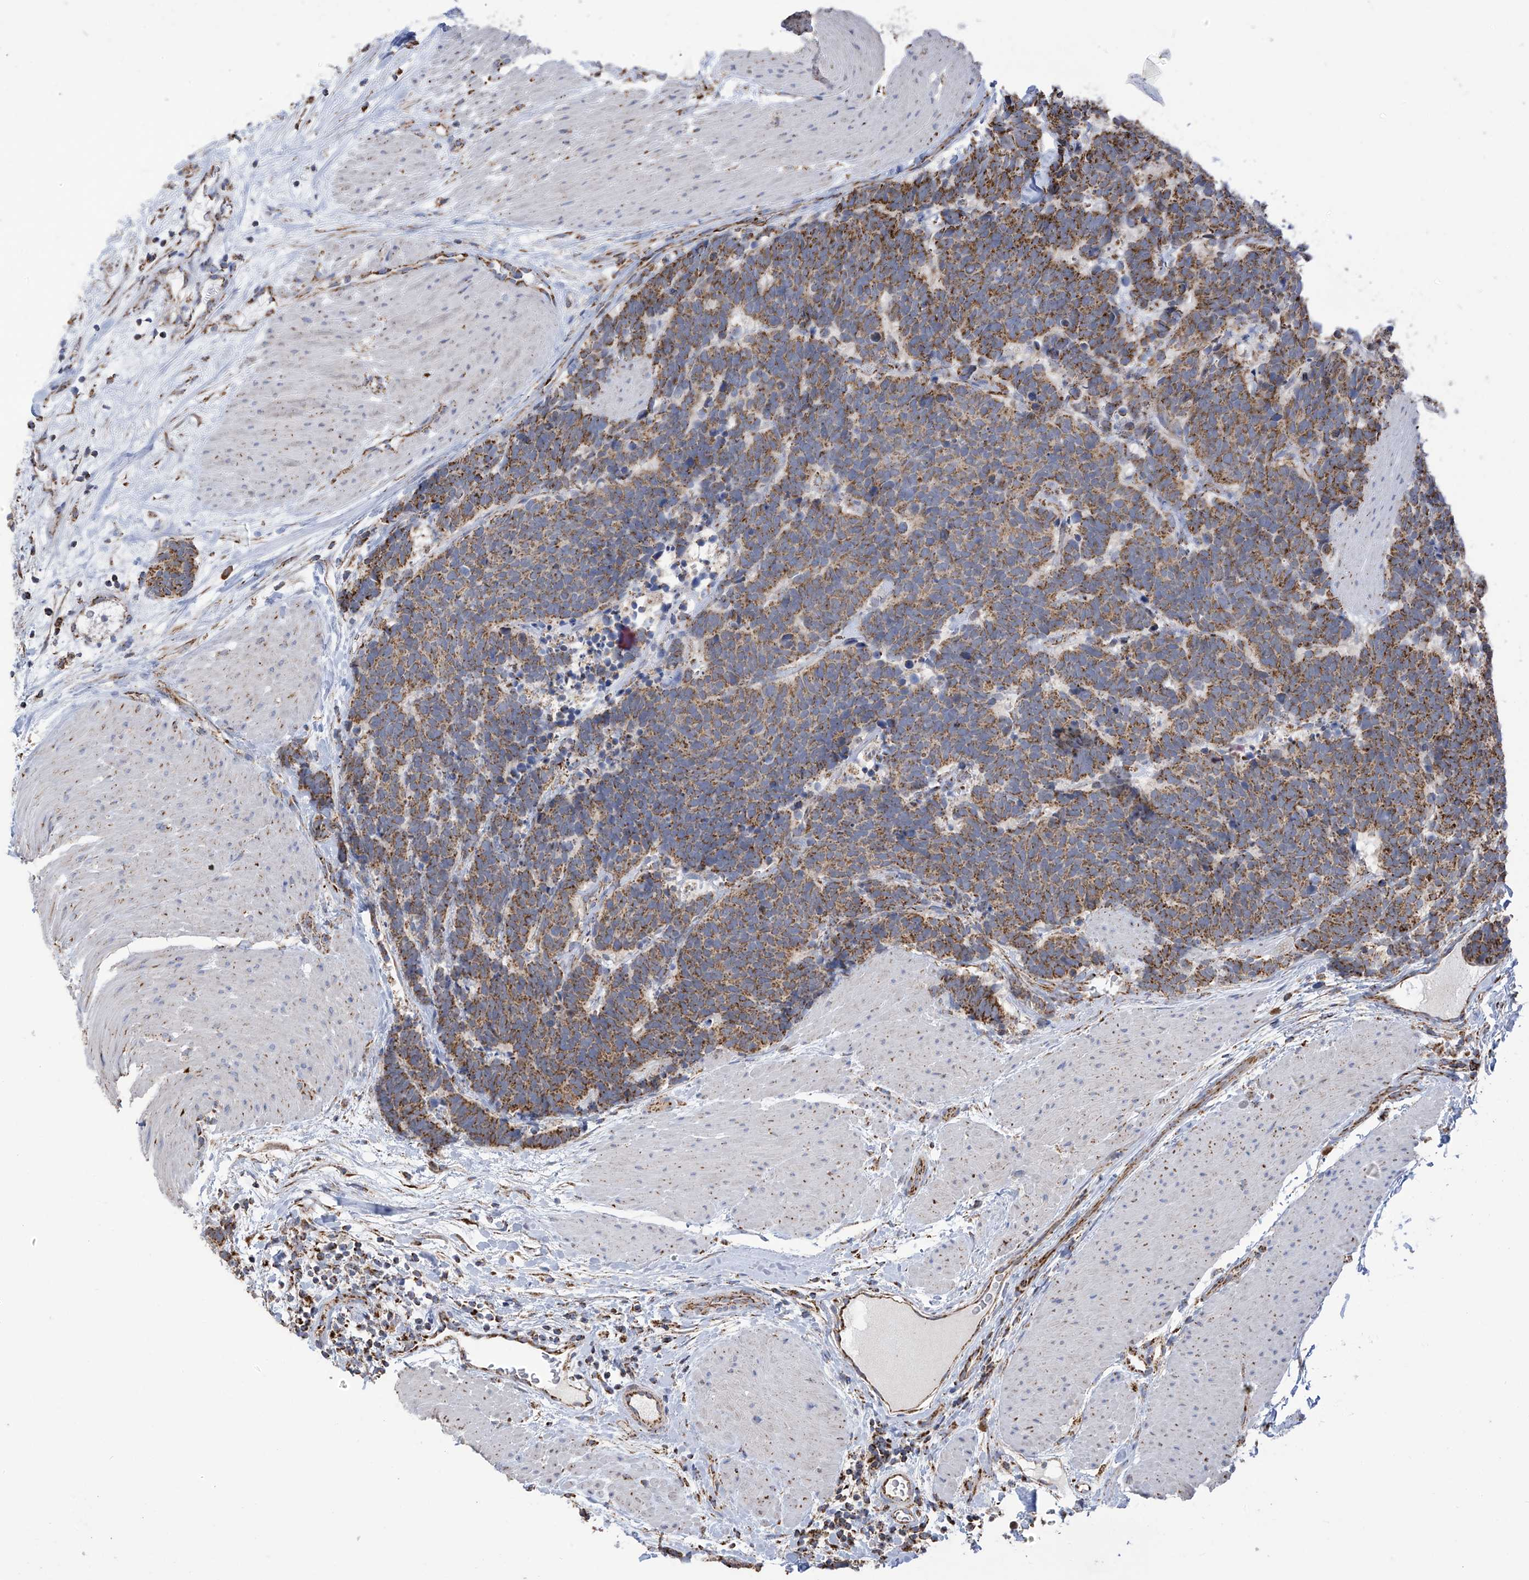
{"staining": {"intensity": "moderate", "quantity": ">75%", "location": "cytoplasmic/membranous"}, "tissue": "carcinoid", "cell_type": "Tumor cells", "image_type": "cancer", "snomed": [{"axis": "morphology", "description": "Carcinoma, NOS"}, {"axis": "morphology", "description": "Carcinoid, malignant, NOS"}, {"axis": "topography", "description": "Urinary bladder"}], "caption": "Immunohistochemistry image of neoplastic tissue: human carcinoma stained using immunohistochemistry shows medium levels of moderate protein expression localized specifically in the cytoplasmic/membranous of tumor cells, appearing as a cytoplasmic/membranous brown color.", "gene": "PNPT1", "patient": {"sex": "male", "age": 57}}